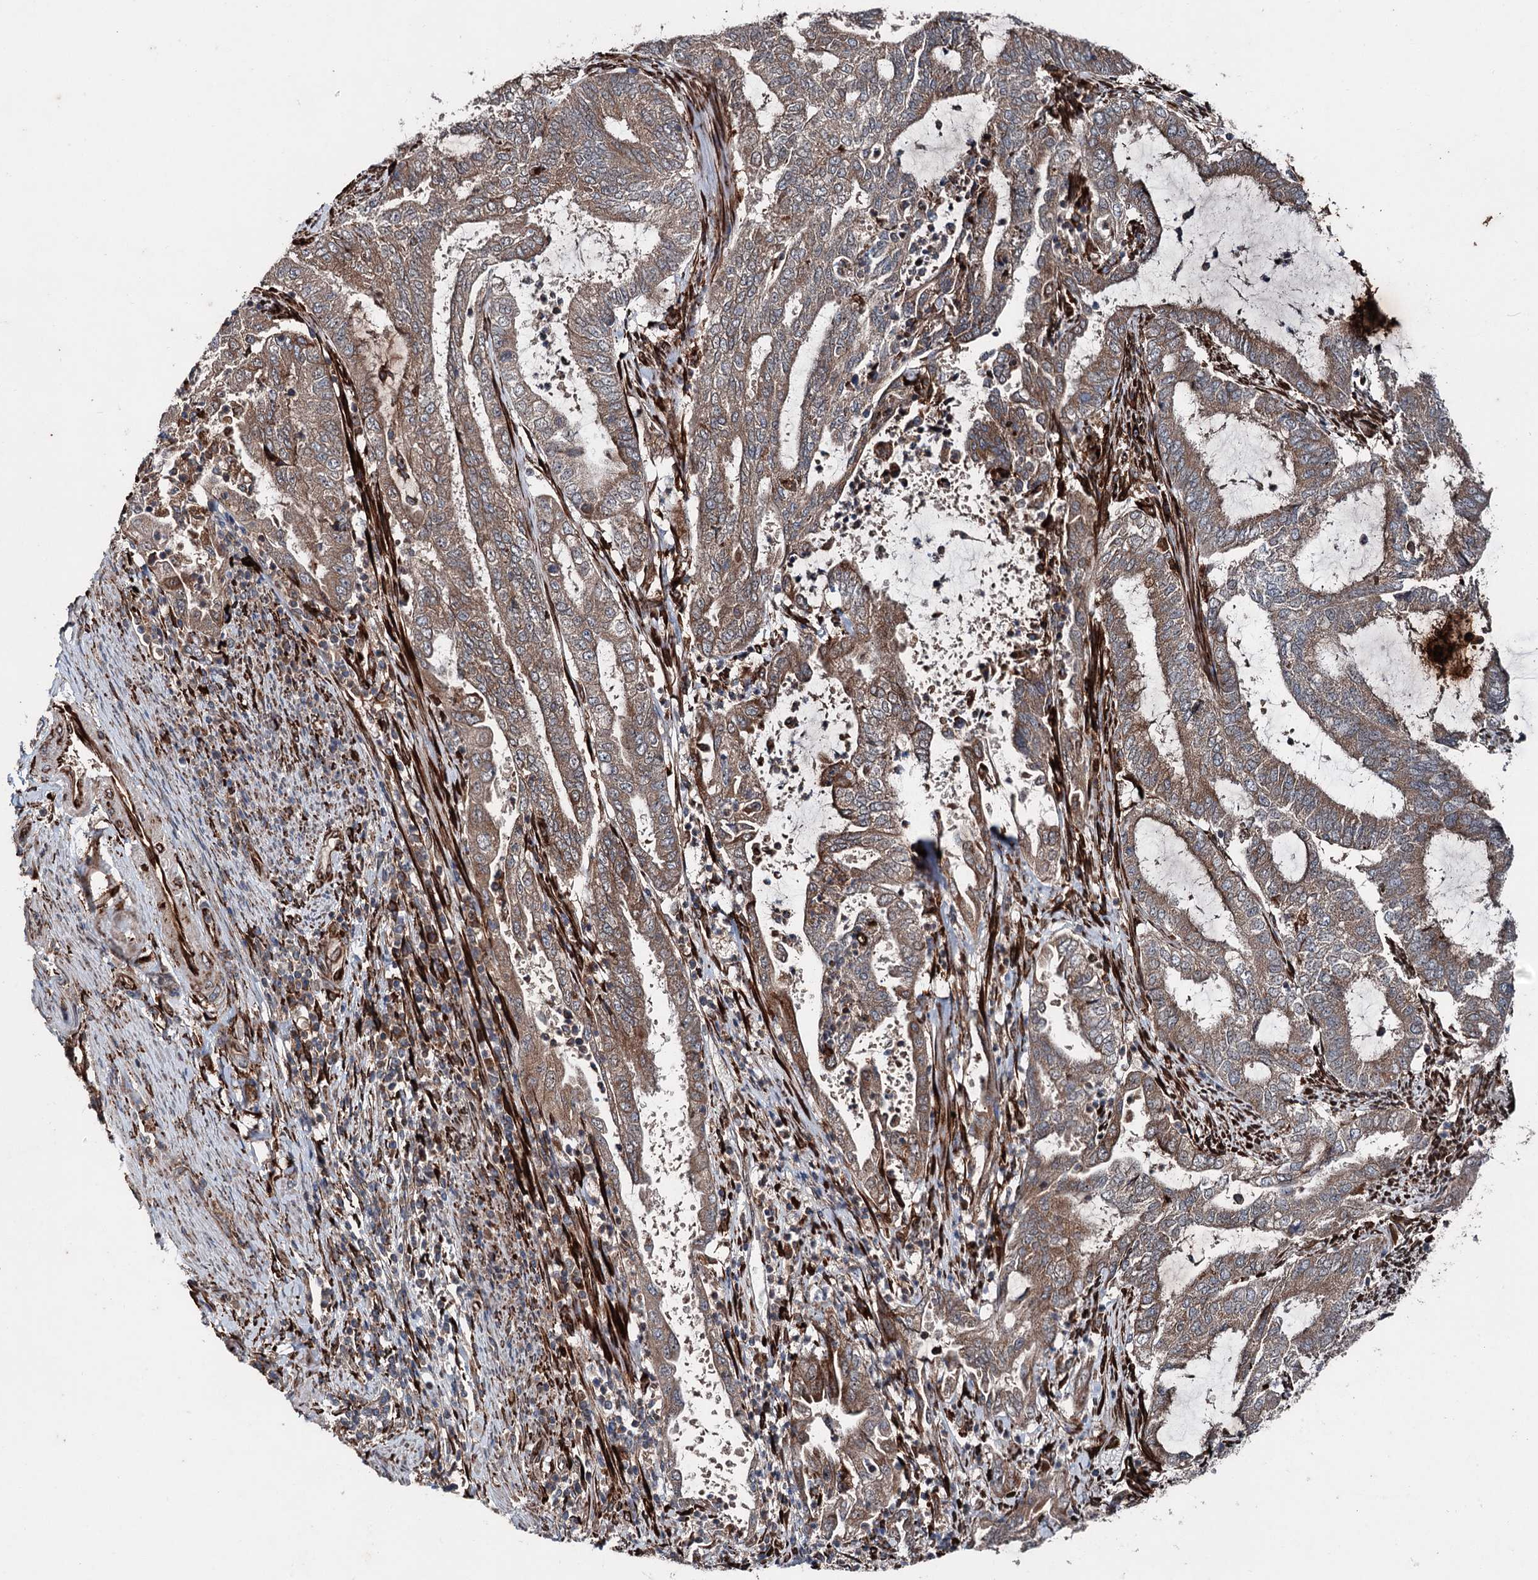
{"staining": {"intensity": "moderate", "quantity": ">75%", "location": "cytoplasmic/membranous"}, "tissue": "endometrial cancer", "cell_type": "Tumor cells", "image_type": "cancer", "snomed": [{"axis": "morphology", "description": "Adenocarcinoma, NOS"}, {"axis": "topography", "description": "Endometrium"}], "caption": "A brown stain shows moderate cytoplasmic/membranous expression of a protein in endometrial adenocarcinoma tumor cells. (Brightfield microscopy of DAB IHC at high magnification).", "gene": "DDIAS", "patient": {"sex": "female", "age": 51}}